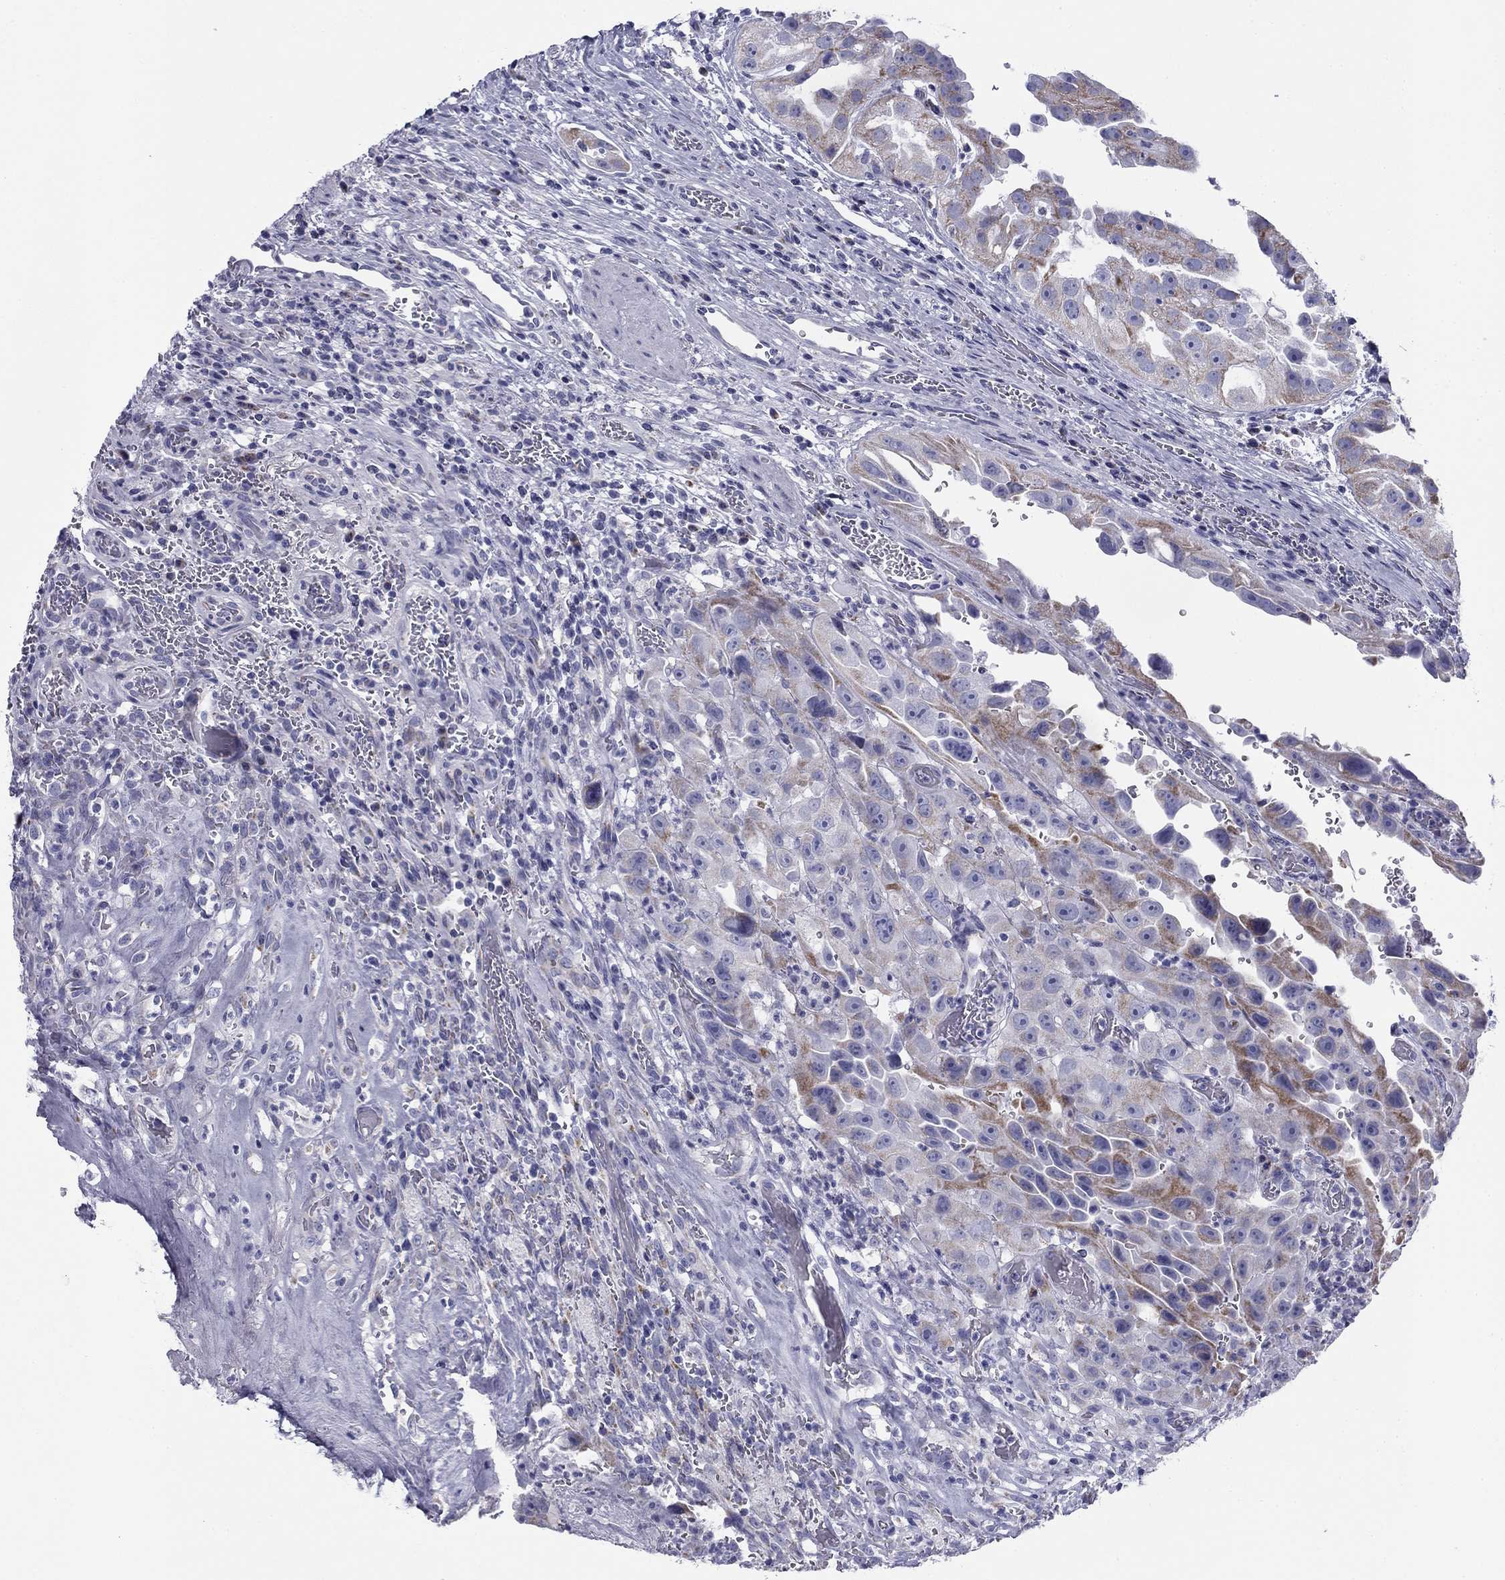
{"staining": {"intensity": "moderate", "quantity": "<25%", "location": "cytoplasmic/membranous"}, "tissue": "urothelial cancer", "cell_type": "Tumor cells", "image_type": "cancer", "snomed": [{"axis": "morphology", "description": "Urothelial carcinoma, High grade"}, {"axis": "topography", "description": "Urinary bladder"}], "caption": "Moderate cytoplasmic/membranous positivity for a protein is identified in about <25% of tumor cells of urothelial carcinoma (high-grade) using immunohistochemistry (IHC).", "gene": "ZP2", "patient": {"sex": "female", "age": 41}}